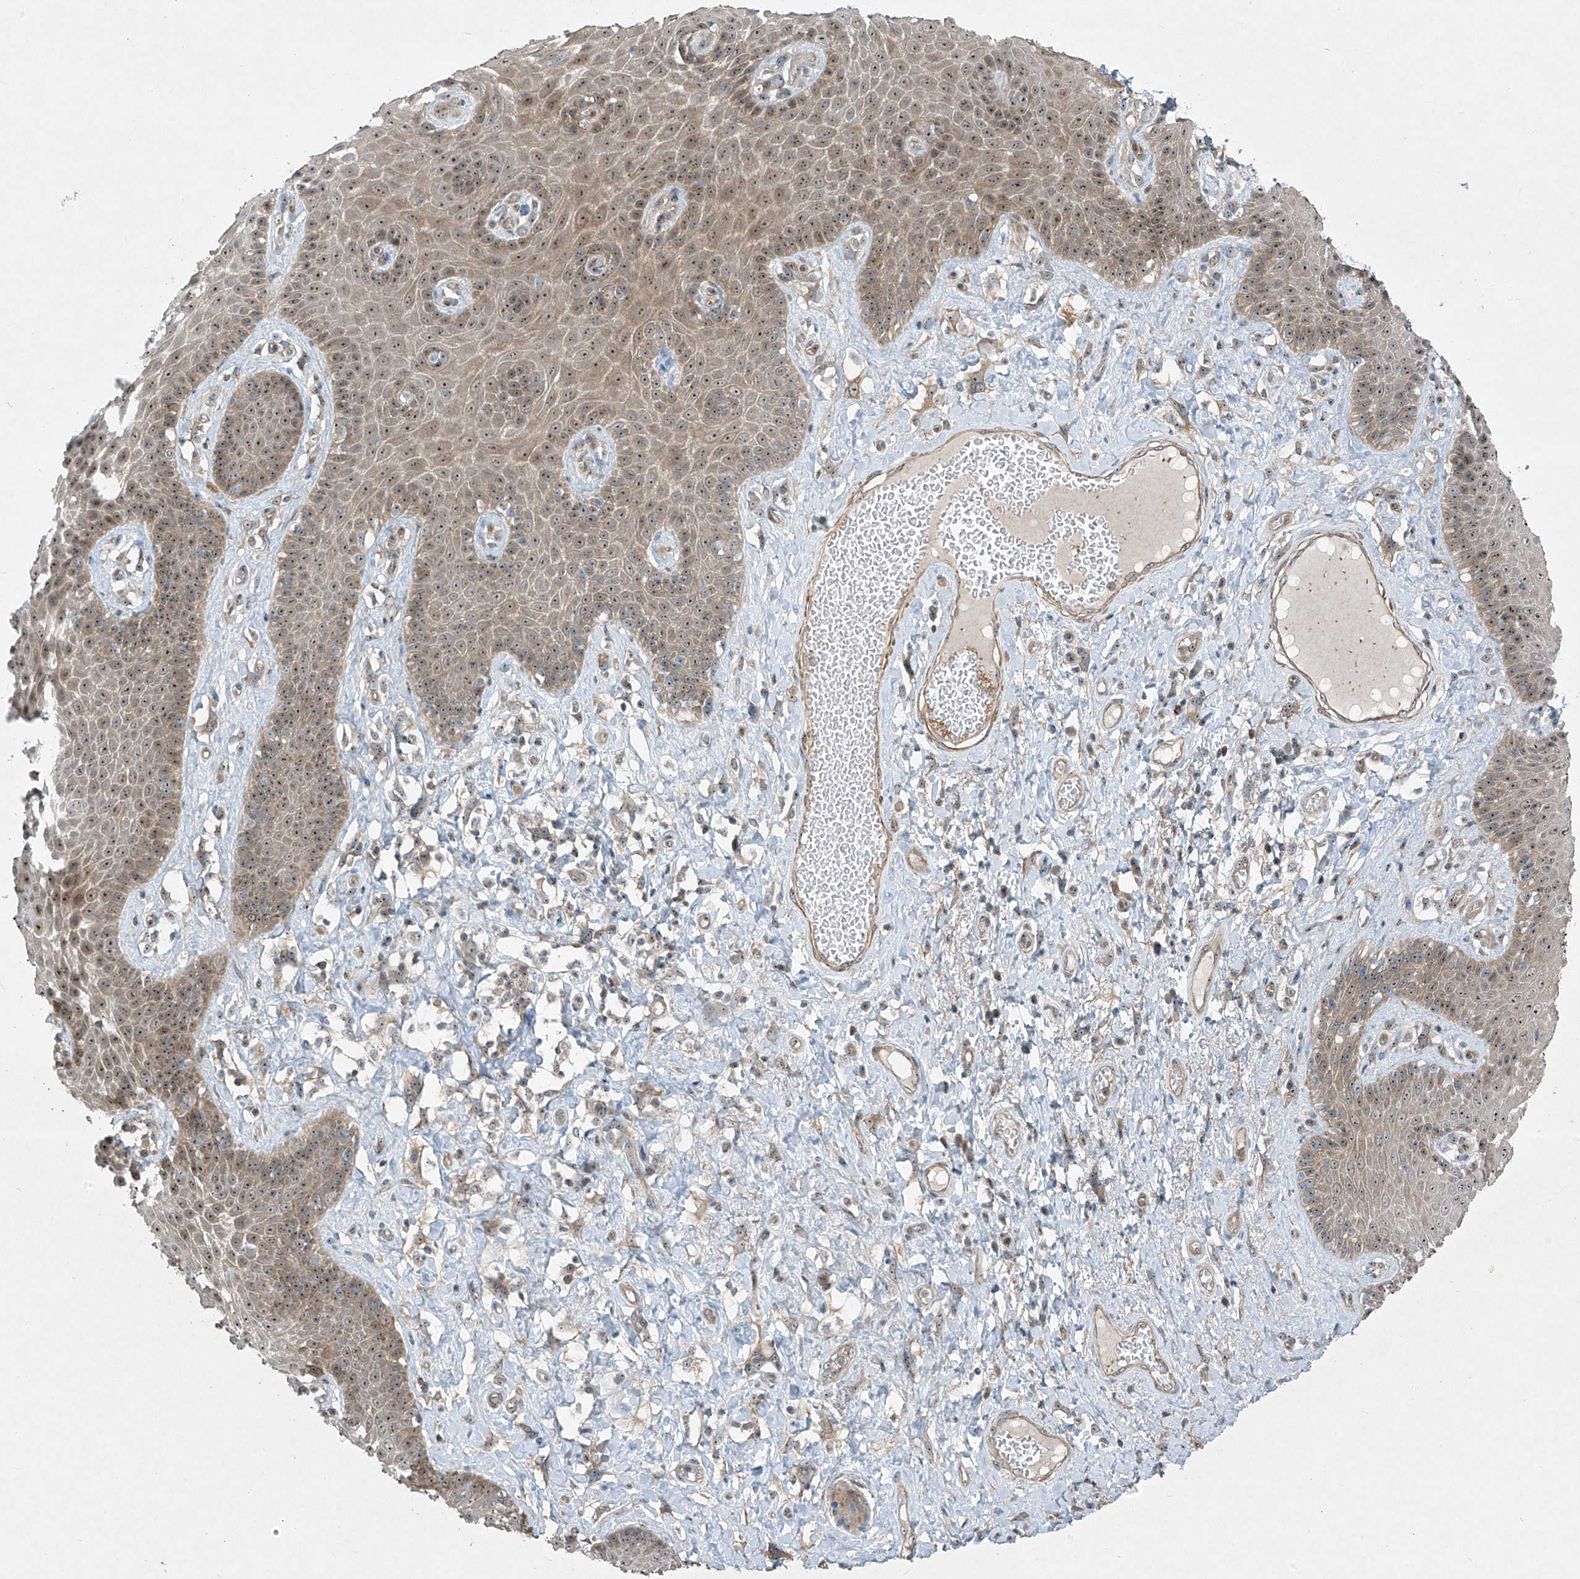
{"staining": {"intensity": "moderate", "quantity": ">75%", "location": "nuclear"}, "tissue": "skin", "cell_type": "Epidermal cells", "image_type": "normal", "snomed": [{"axis": "morphology", "description": "Normal tissue, NOS"}, {"axis": "topography", "description": "Anal"}], "caption": "DAB (3,3'-diaminobenzidine) immunohistochemical staining of benign human skin shows moderate nuclear protein staining in about >75% of epidermal cells.", "gene": "PPCS", "patient": {"sex": "male", "age": 69}}